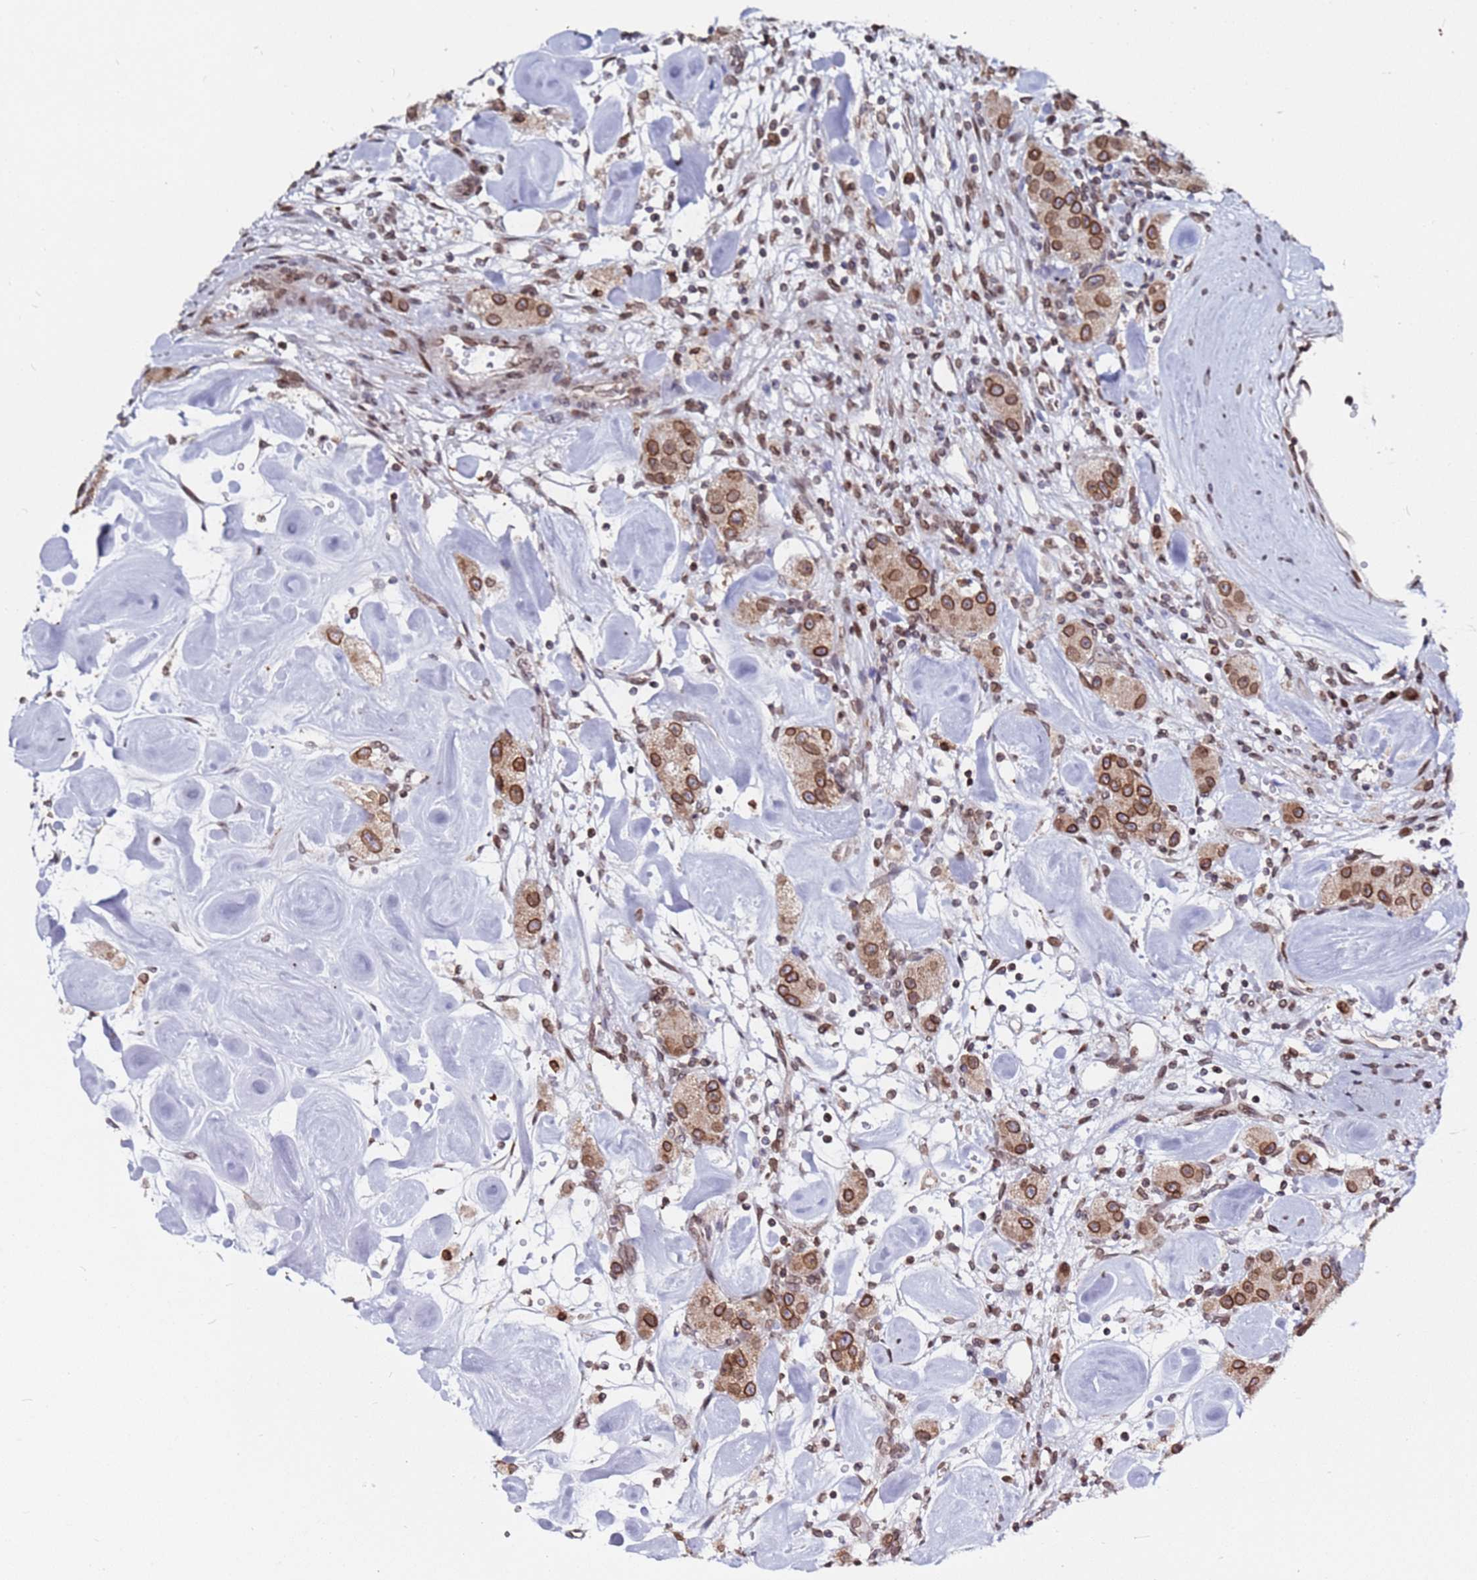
{"staining": {"intensity": "moderate", "quantity": ">75%", "location": "cytoplasmic/membranous,nuclear"}, "tissue": "carcinoid", "cell_type": "Tumor cells", "image_type": "cancer", "snomed": [{"axis": "morphology", "description": "Carcinoid, malignant, NOS"}, {"axis": "topography", "description": "Pancreas"}], "caption": "Malignant carcinoid stained for a protein (brown) exhibits moderate cytoplasmic/membranous and nuclear positive staining in approximately >75% of tumor cells.", "gene": "TOR1AIP1", "patient": {"sex": "male", "age": 41}}